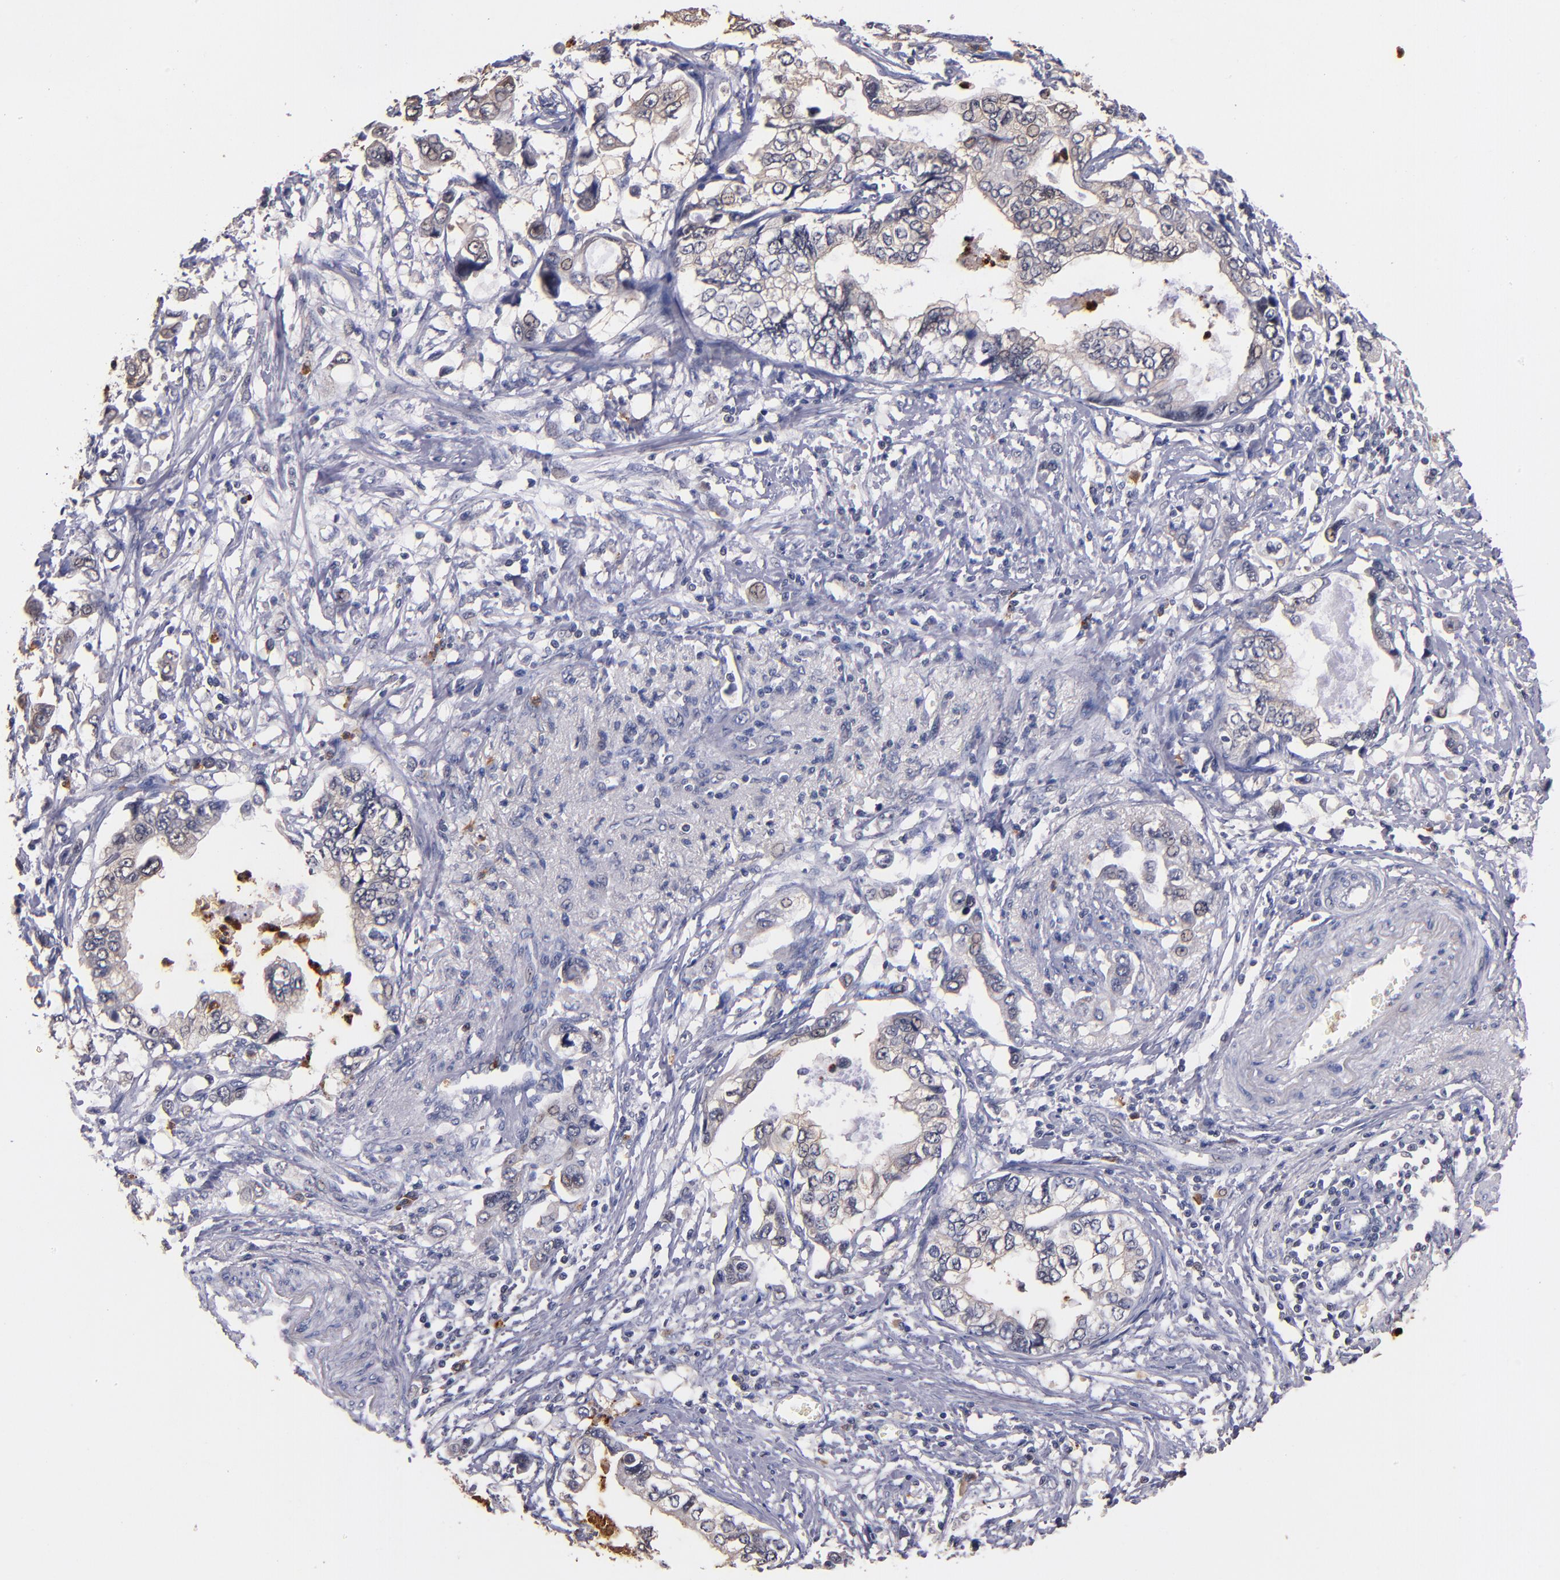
{"staining": {"intensity": "weak", "quantity": "25%-75%", "location": "cytoplasmic/membranous,nuclear"}, "tissue": "stomach cancer", "cell_type": "Tumor cells", "image_type": "cancer", "snomed": [{"axis": "morphology", "description": "Adenocarcinoma, NOS"}, {"axis": "topography", "description": "Pancreas"}, {"axis": "topography", "description": "Stomach, upper"}], "caption": "Stomach adenocarcinoma stained for a protein (brown) reveals weak cytoplasmic/membranous and nuclear positive expression in about 25%-75% of tumor cells.", "gene": "TTLL12", "patient": {"sex": "male", "age": 77}}